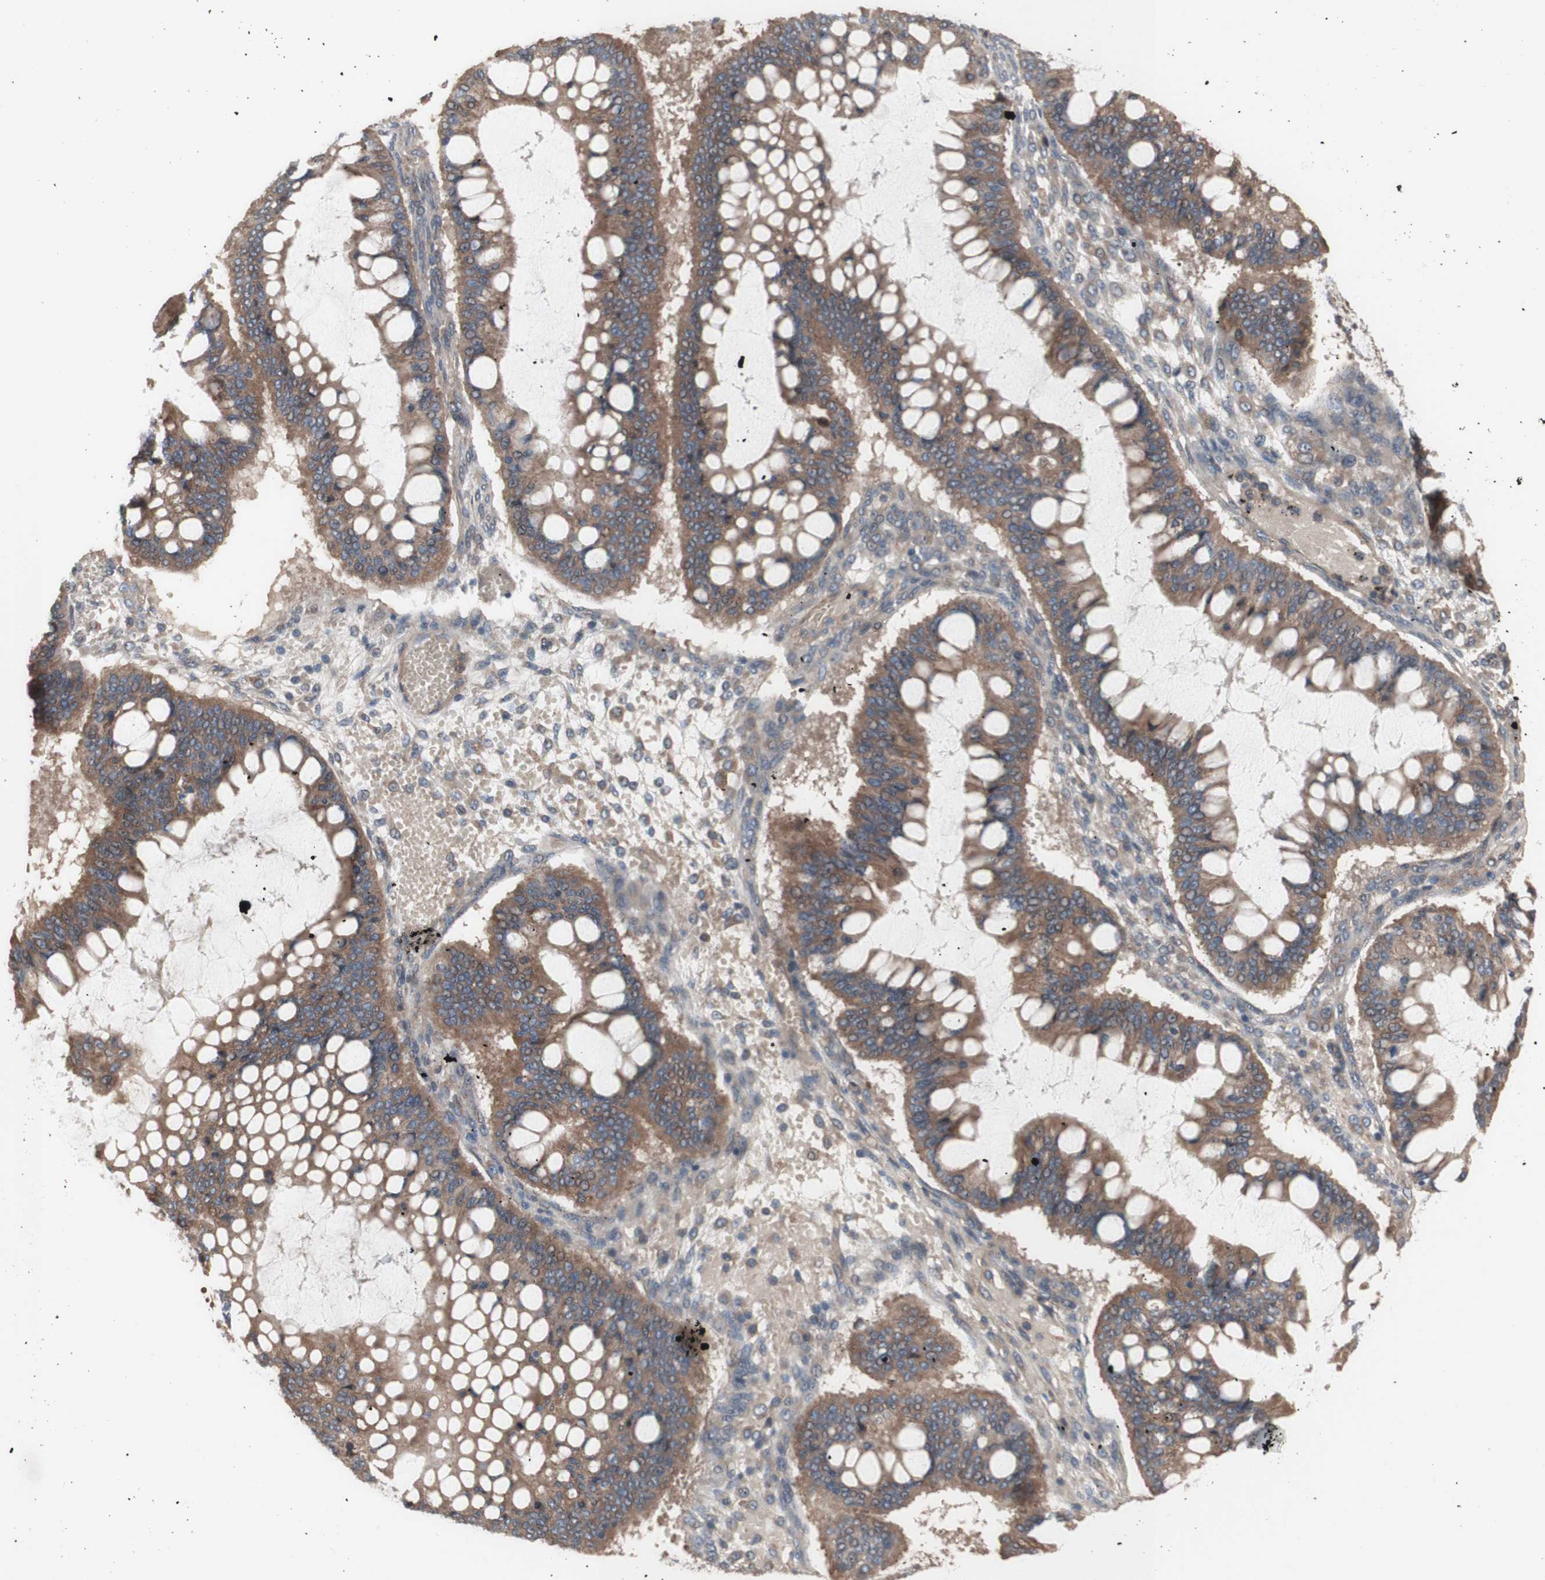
{"staining": {"intensity": "moderate", "quantity": ">75%", "location": "cytoplasmic/membranous"}, "tissue": "ovarian cancer", "cell_type": "Tumor cells", "image_type": "cancer", "snomed": [{"axis": "morphology", "description": "Cystadenocarcinoma, mucinous, NOS"}, {"axis": "topography", "description": "Ovary"}], "caption": "Immunohistochemistry (DAB) staining of mucinous cystadenocarcinoma (ovarian) exhibits moderate cytoplasmic/membranous protein expression in approximately >75% of tumor cells.", "gene": "COPB1", "patient": {"sex": "female", "age": 73}}